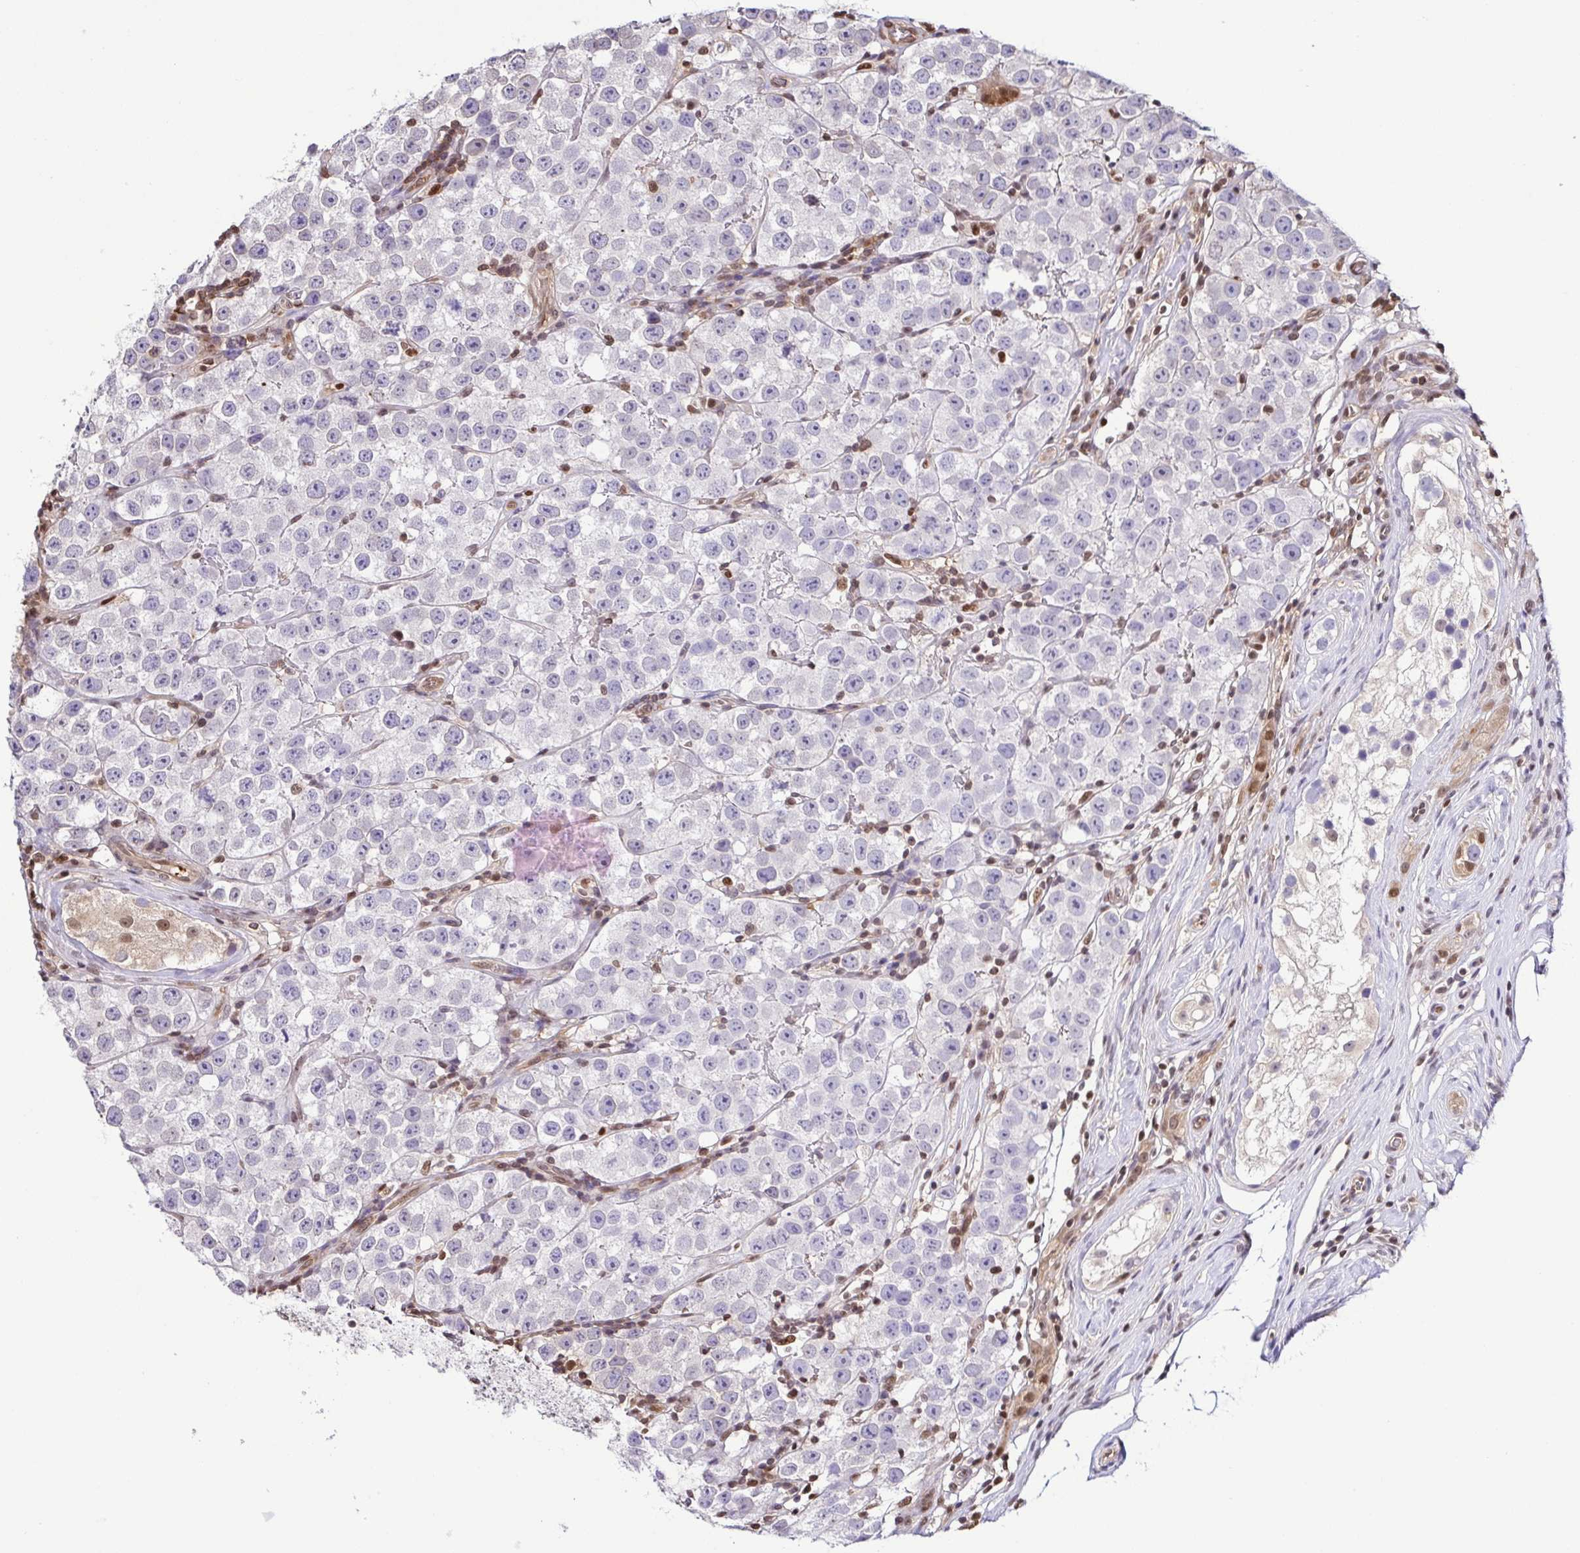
{"staining": {"intensity": "negative", "quantity": "none", "location": "none"}, "tissue": "testis cancer", "cell_type": "Tumor cells", "image_type": "cancer", "snomed": [{"axis": "morphology", "description": "Seminoma, NOS"}, {"axis": "topography", "description": "Testis"}], "caption": "The IHC photomicrograph has no significant expression in tumor cells of testis seminoma tissue.", "gene": "PSMB9", "patient": {"sex": "male", "age": 34}}